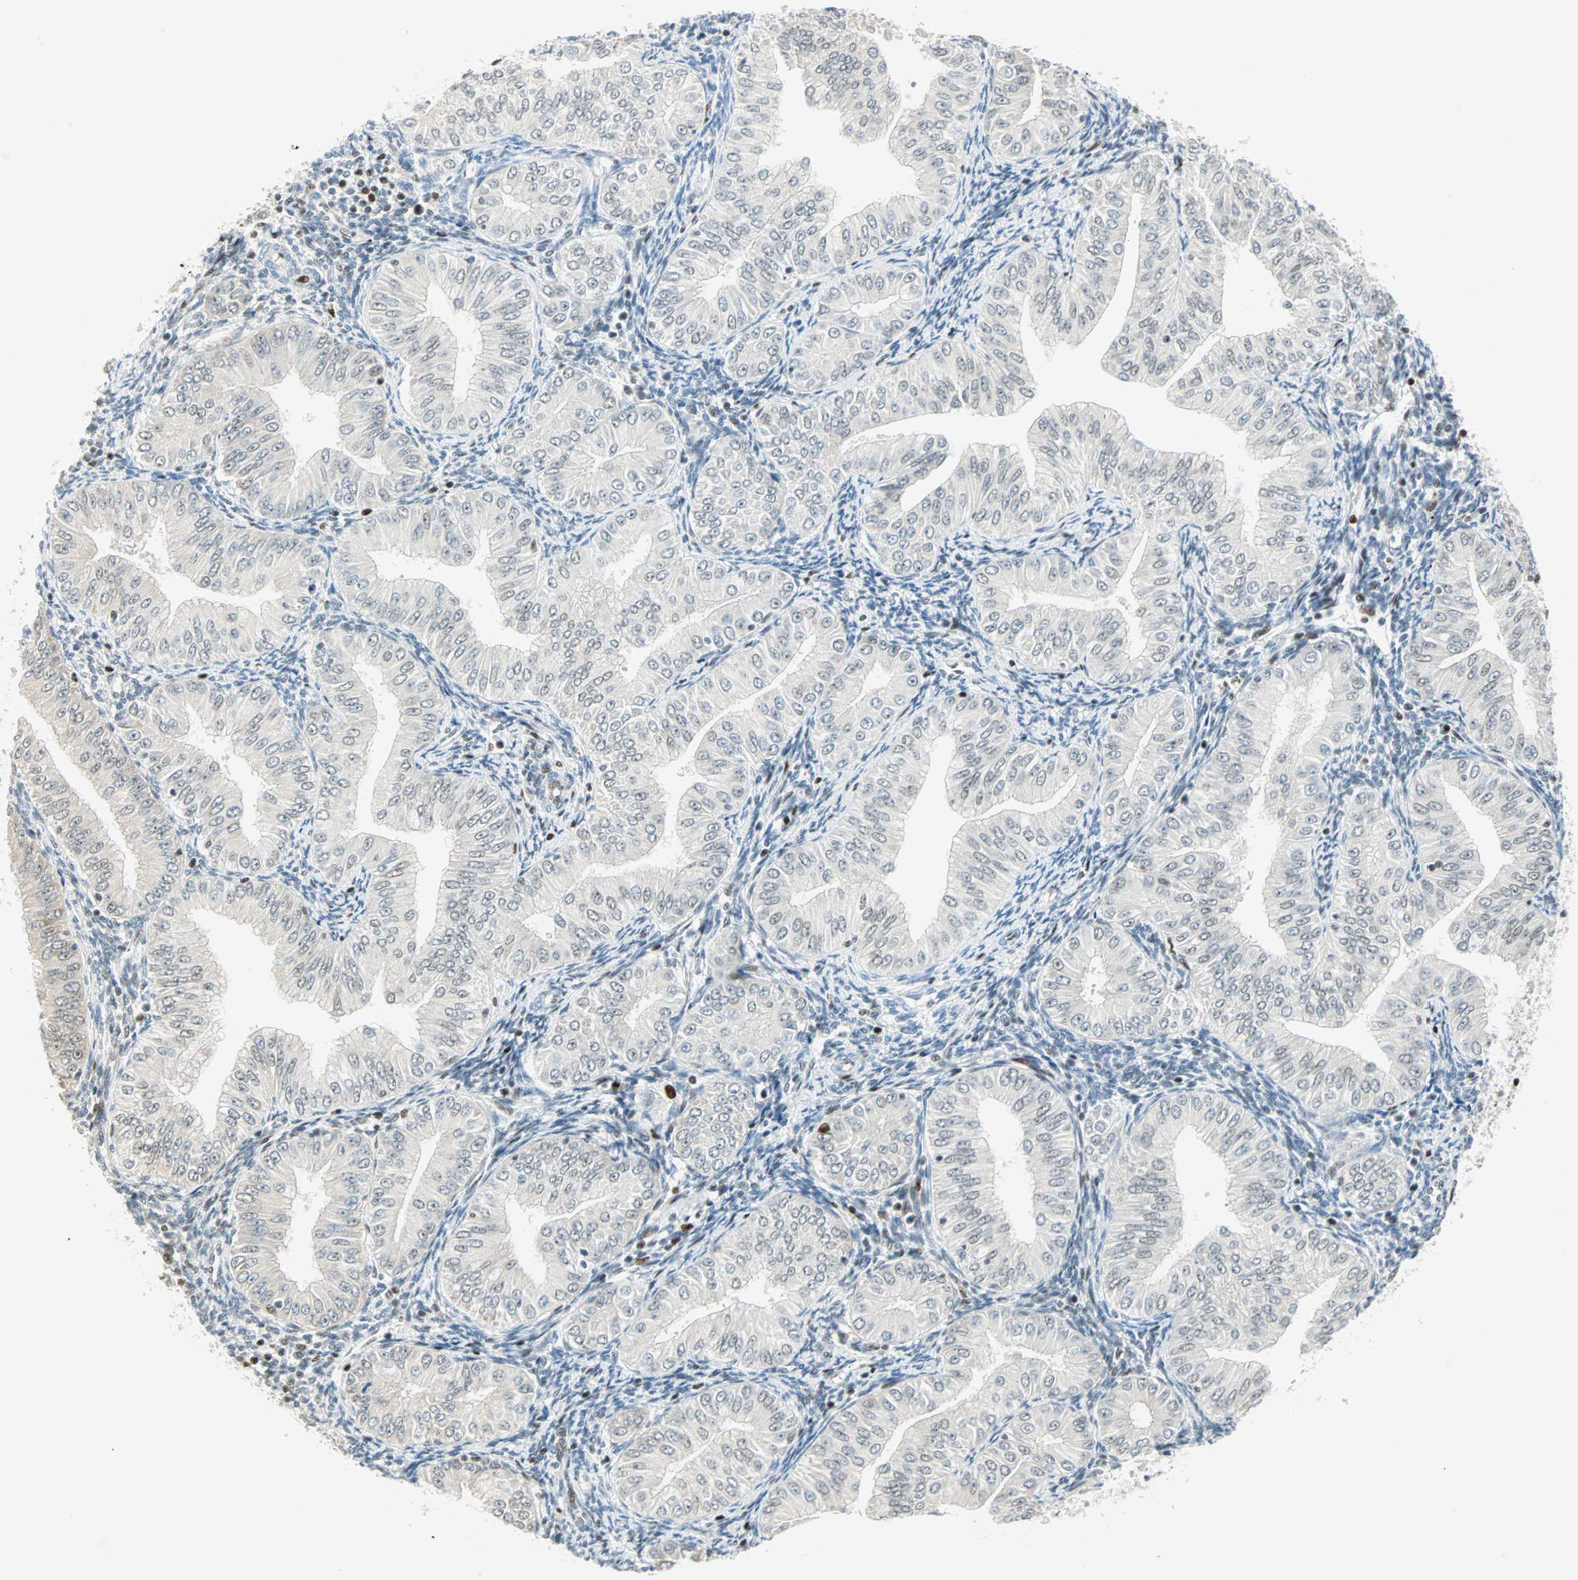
{"staining": {"intensity": "weak", "quantity": "<25%", "location": "nuclear"}, "tissue": "endometrial cancer", "cell_type": "Tumor cells", "image_type": "cancer", "snomed": [{"axis": "morphology", "description": "Normal tissue, NOS"}, {"axis": "morphology", "description": "Adenocarcinoma, NOS"}, {"axis": "topography", "description": "Endometrium"}], "caption": "Protein analysis of endometrial adenocarcinoma displays no significant expression in tumor cells.", "gene": "MSX2", "patient": {"sex": "female", "age": 53}}